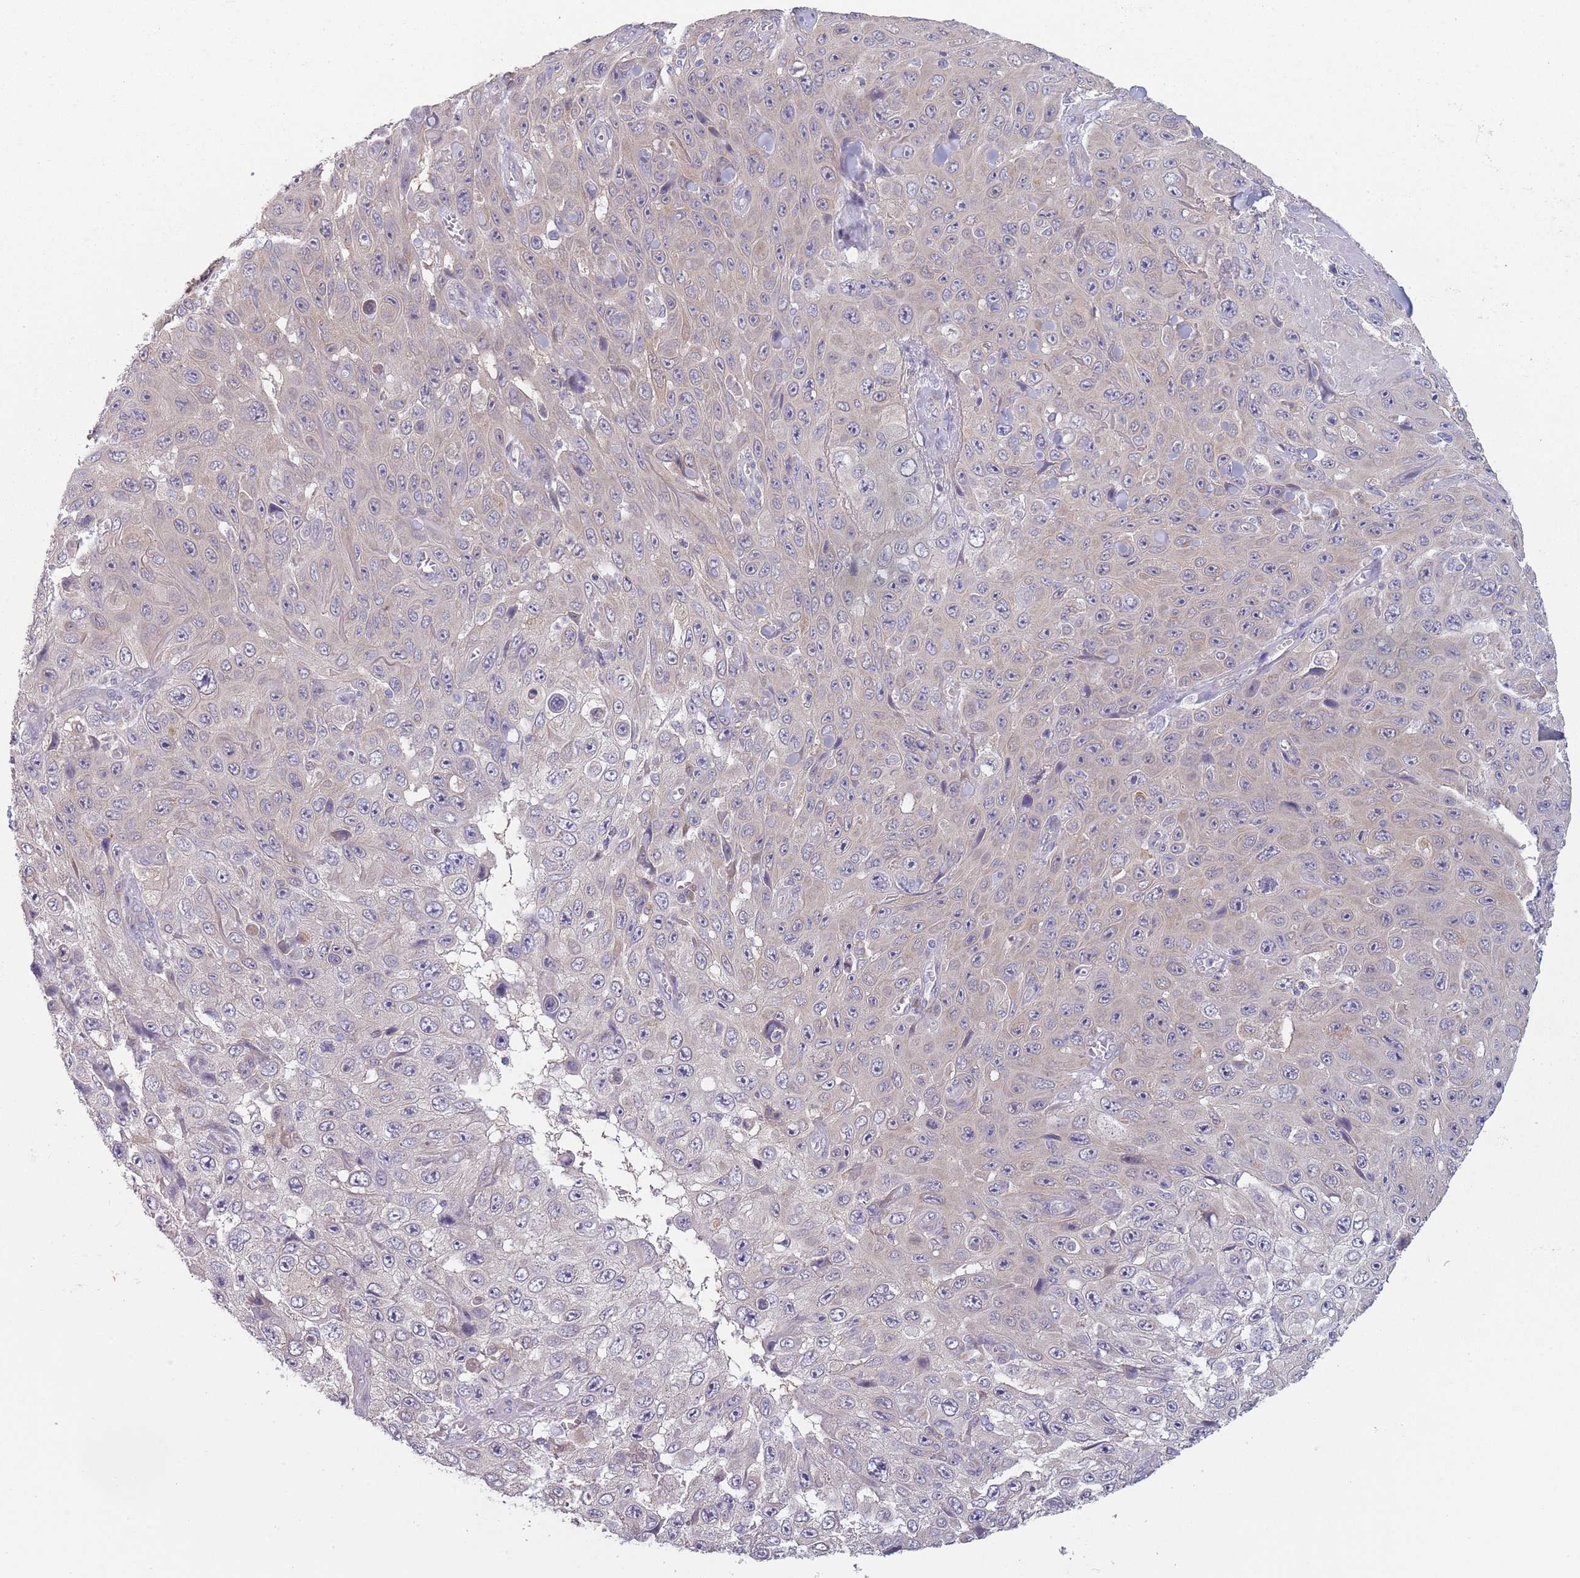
{"staining": {"intensity": "negative", "quantity": "none", "location": "none"}, "tissue": "skin cancer", "cell_type": "Tumor cells", "image_type": "cancer", "snomed": [{"axis": "morphology", "description": "Squamous cell carcinoma, NOS"}, {"axis": "topography", "description": "Skin"}], "caption": "This is an immunohistochemistry micrograph of skin cancer (squamous cell carcinoma). There is no expression in tumor cells.", "gene": "COQ5", "patient": {"sex": "male", "age": 82}}